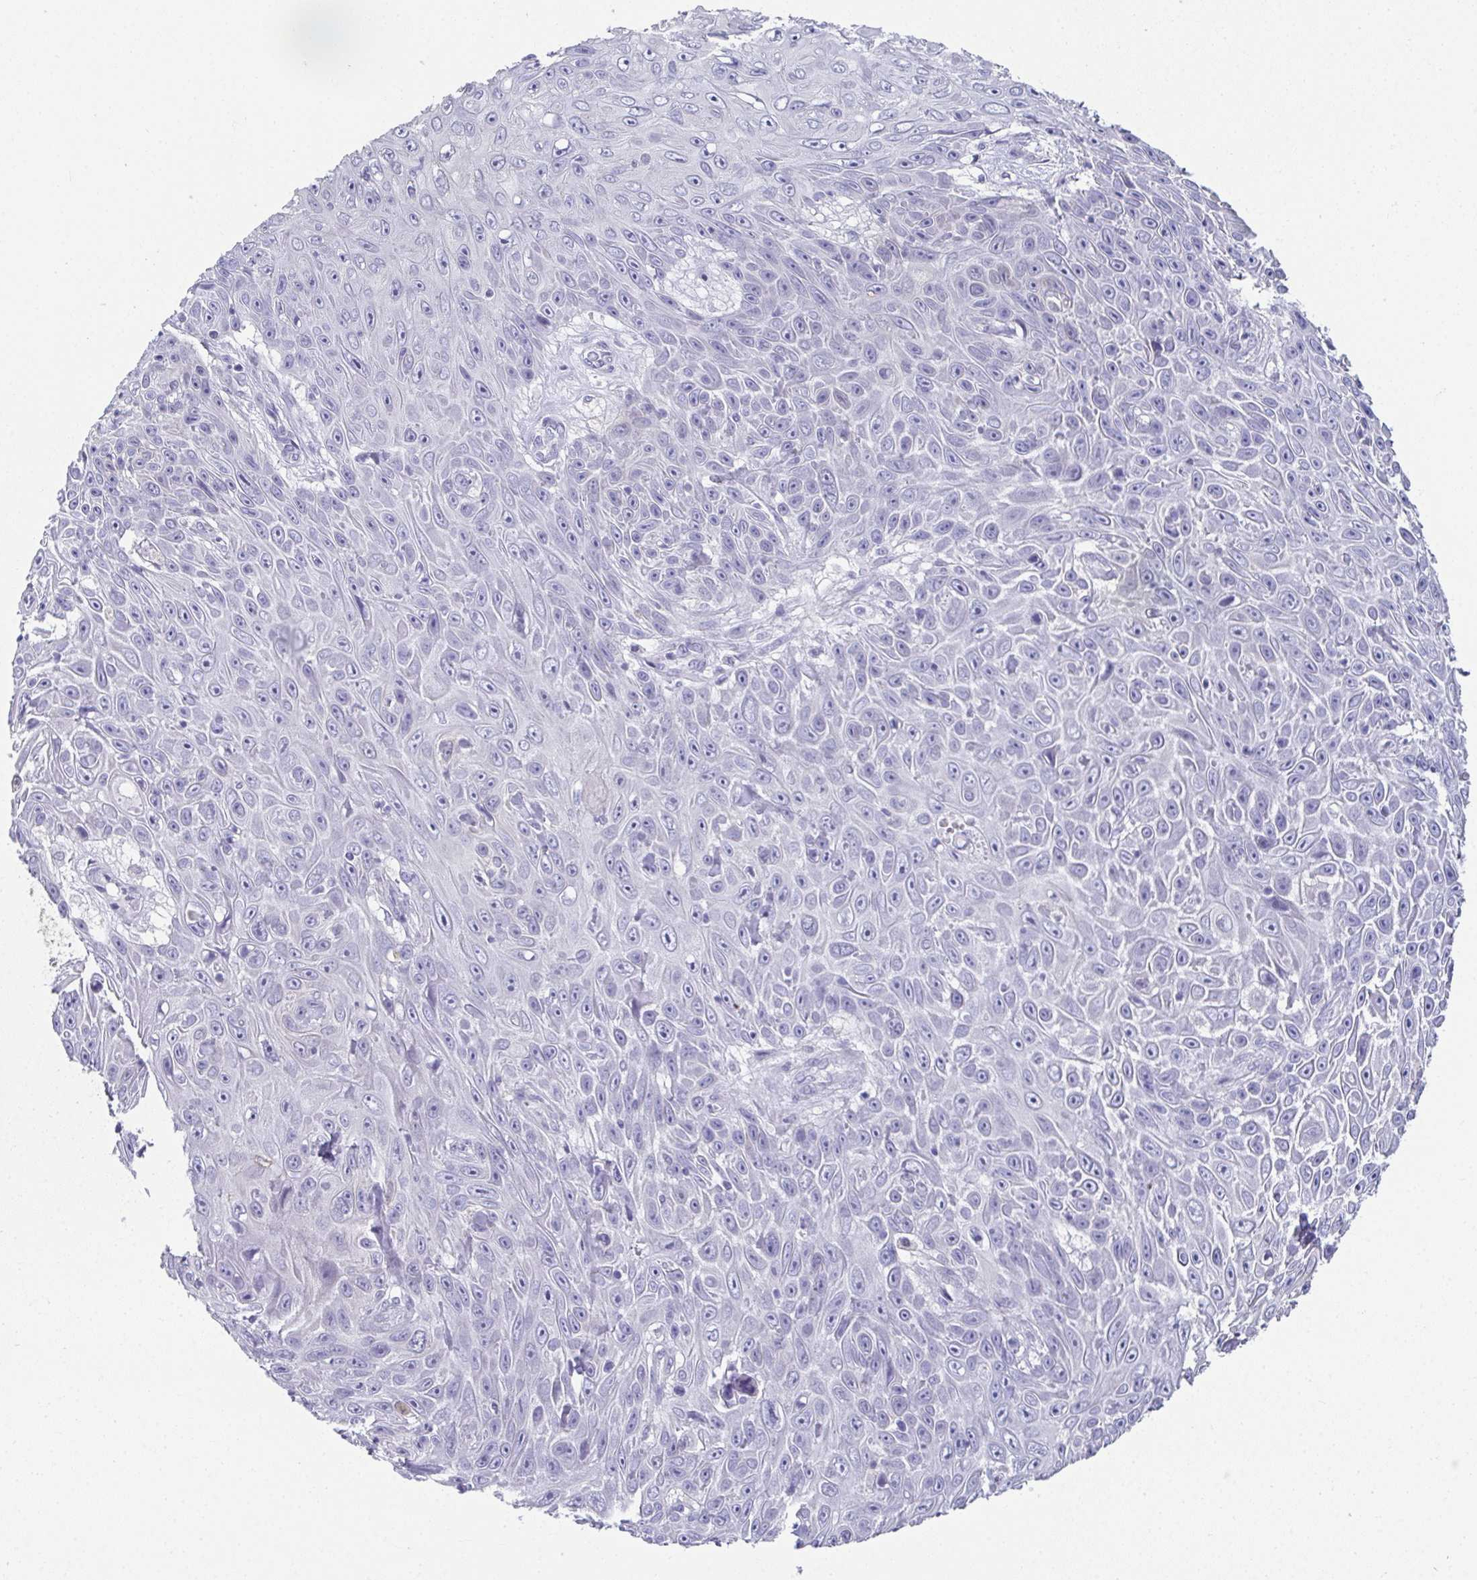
{"staining": {"intensity": "negative", "quantity": "none", "location": "none"}, "tissue": "skin cancer", "cell_type": "Tumor cells", "image_type": "cancer", "snomed": [{"axis": "morphology", "description": "Squamous cell carcinoma, NOS"}, {"axis": "topography", "description": "Skin"}], "caption": "This is a micrograph of IHC staining of skin squamous cell carcinoma, which shows no staining in tumor cells.", "gene": "RBP1", "patient": {"sex": "male", "age": 82}}